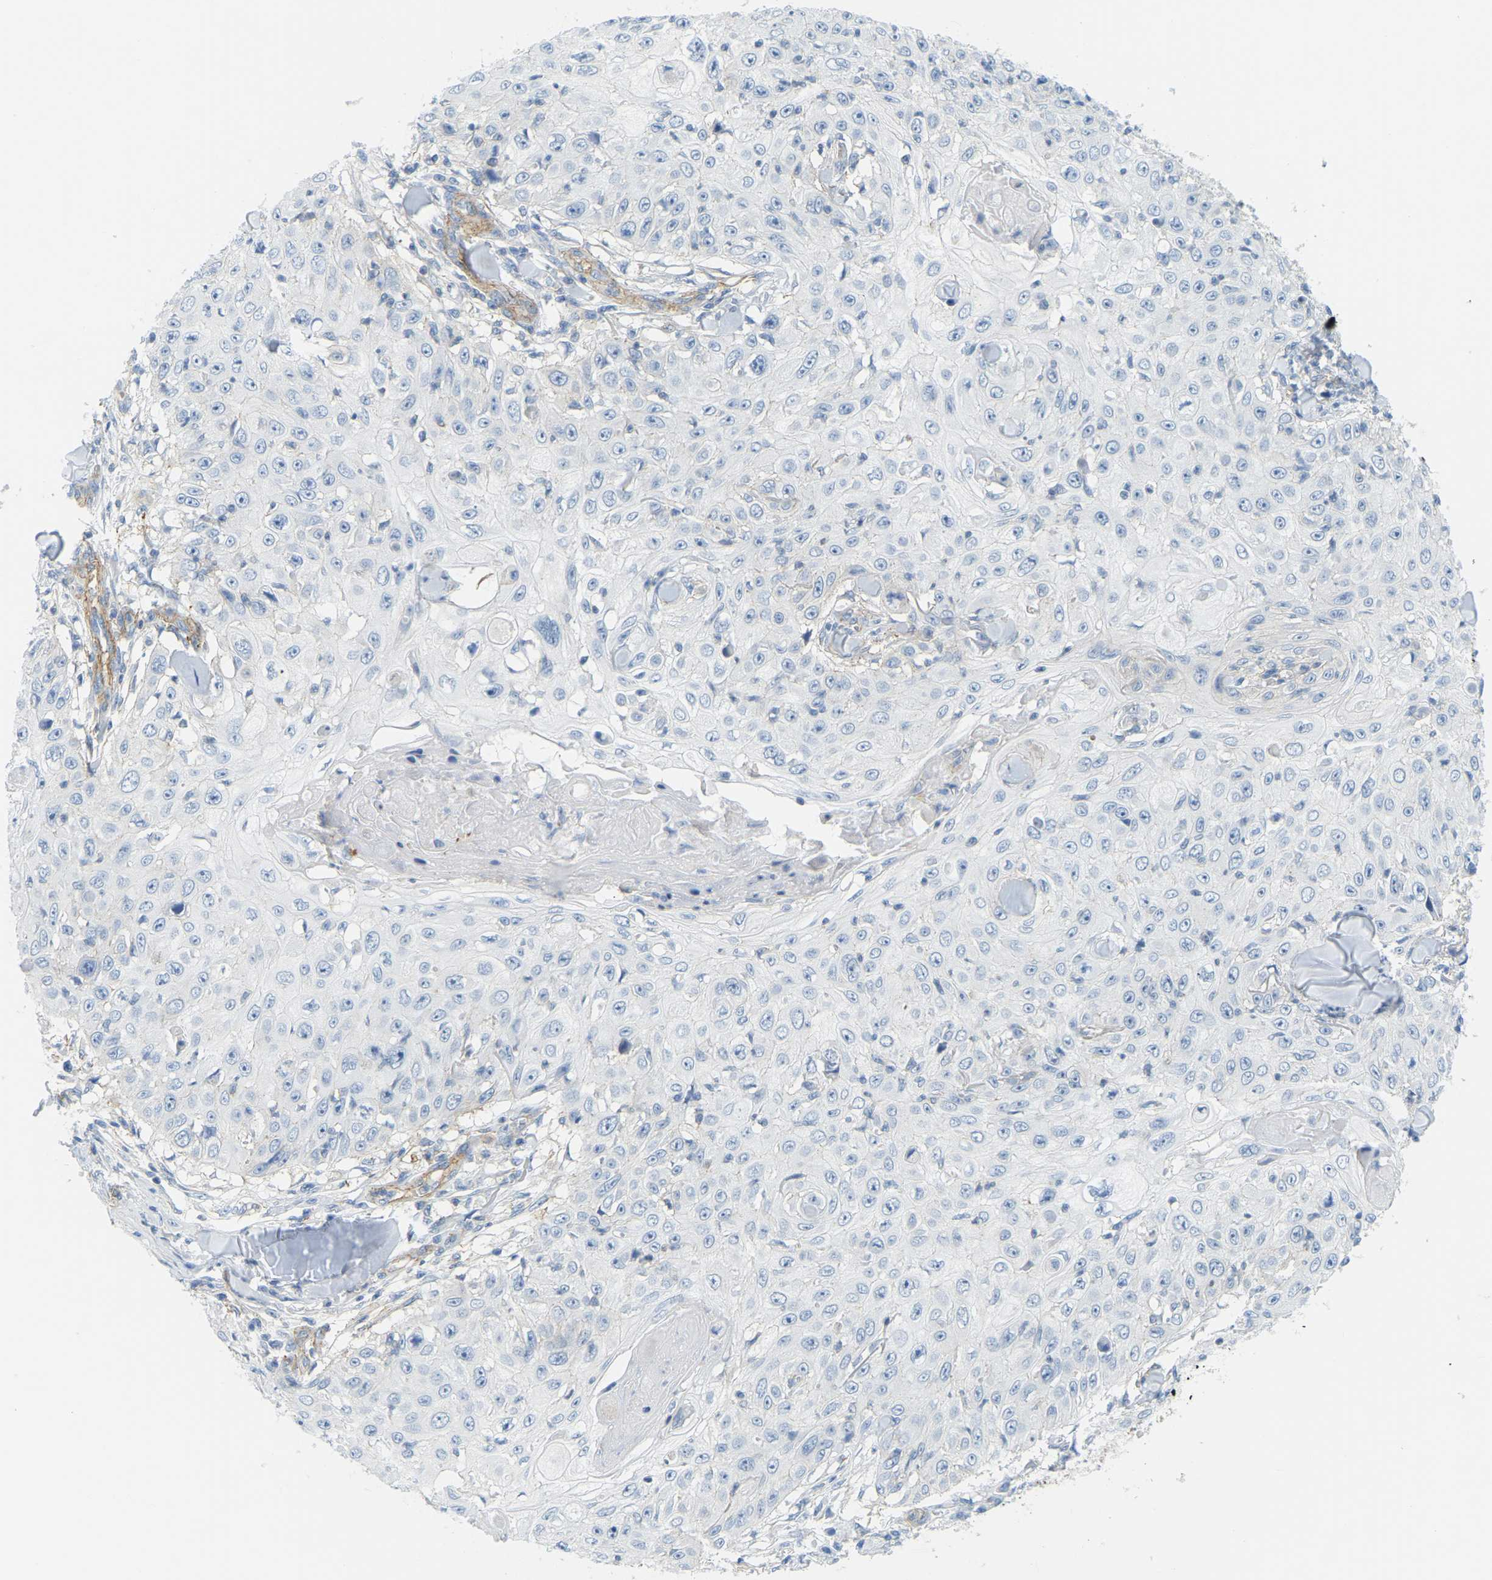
{"staining": {"intensity": "negative", "quantity": "none", "location": "none"}, "tissue": "skin cancer", "cell_type": "Tumor cells", "image_type": "cancer", "snomed": [{"axis": "morphology", "description": "Squamous cell carcinoma, NOS"}, {"axis": "topography", "description": "Skin"}], "caption": "This is an IHC photomicrograph of human skin squamous cell carcinoma. There is no staining in tumor cells.", "gene": "MYL3", "patient": {"sex": "male", "age": 86}}